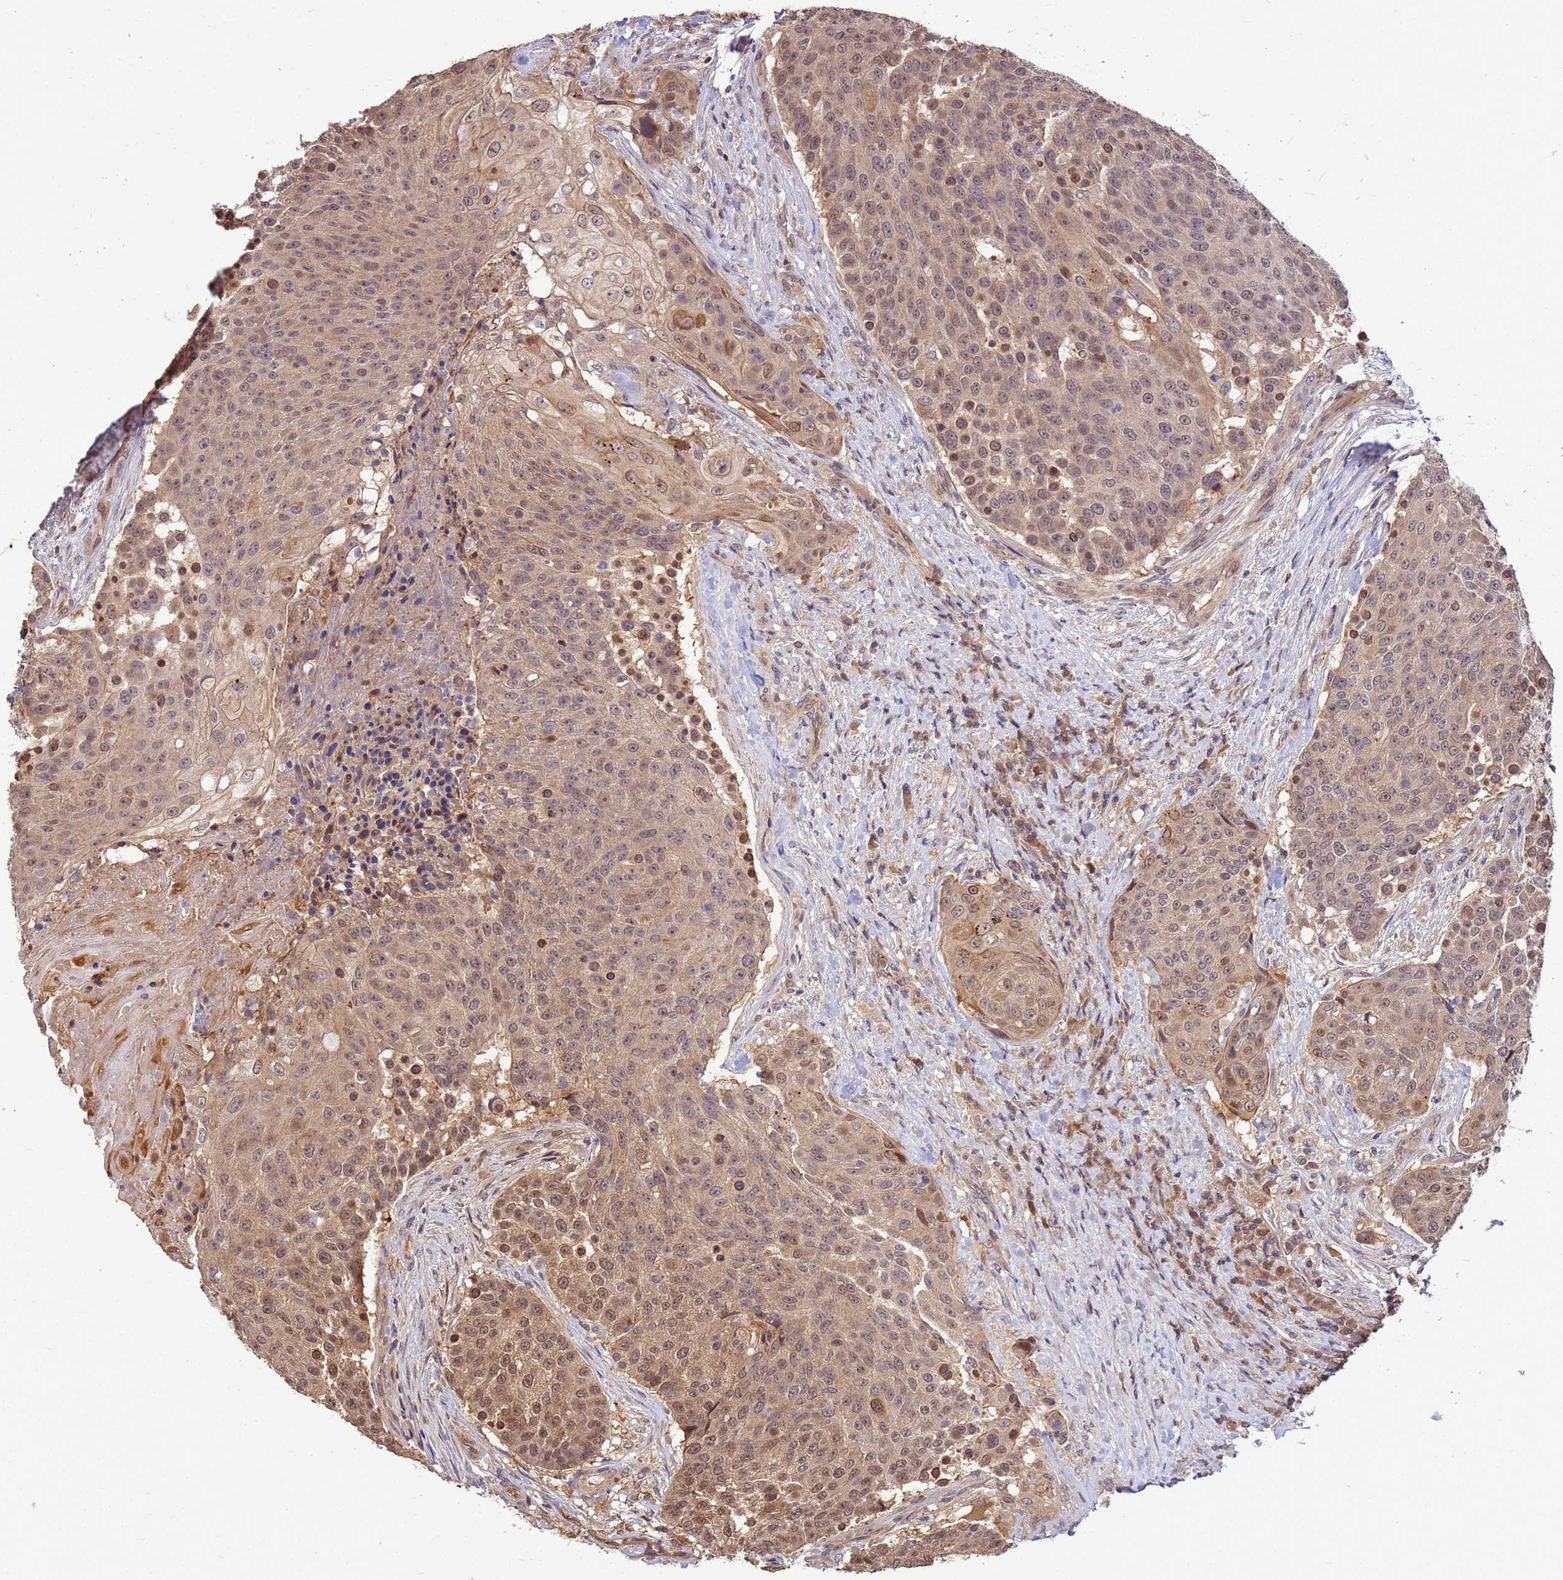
{"staining": {"intensity": "moderate", "quantity": ">75%", "location": "cytoplasmic/membranous,nuclear"}, "tissue": "urothelial cancer", "cell_type": "Tumor cells", "image_type": "cancer", "snomed": [{"axis": "morphology", "description": "Urothelial carcinoma, High grade"}, {"axis": "topography", "description": "Urinary bladder"}], "caption": "IHC of human urothelial carcinoma (high-grade) shows medium levels of moderate cytoplasmic/membranous and nuclear staining in about >75% of tumor cells.", "gene": "DUS4L", "patient": {"sex": "female", "age": 63}}